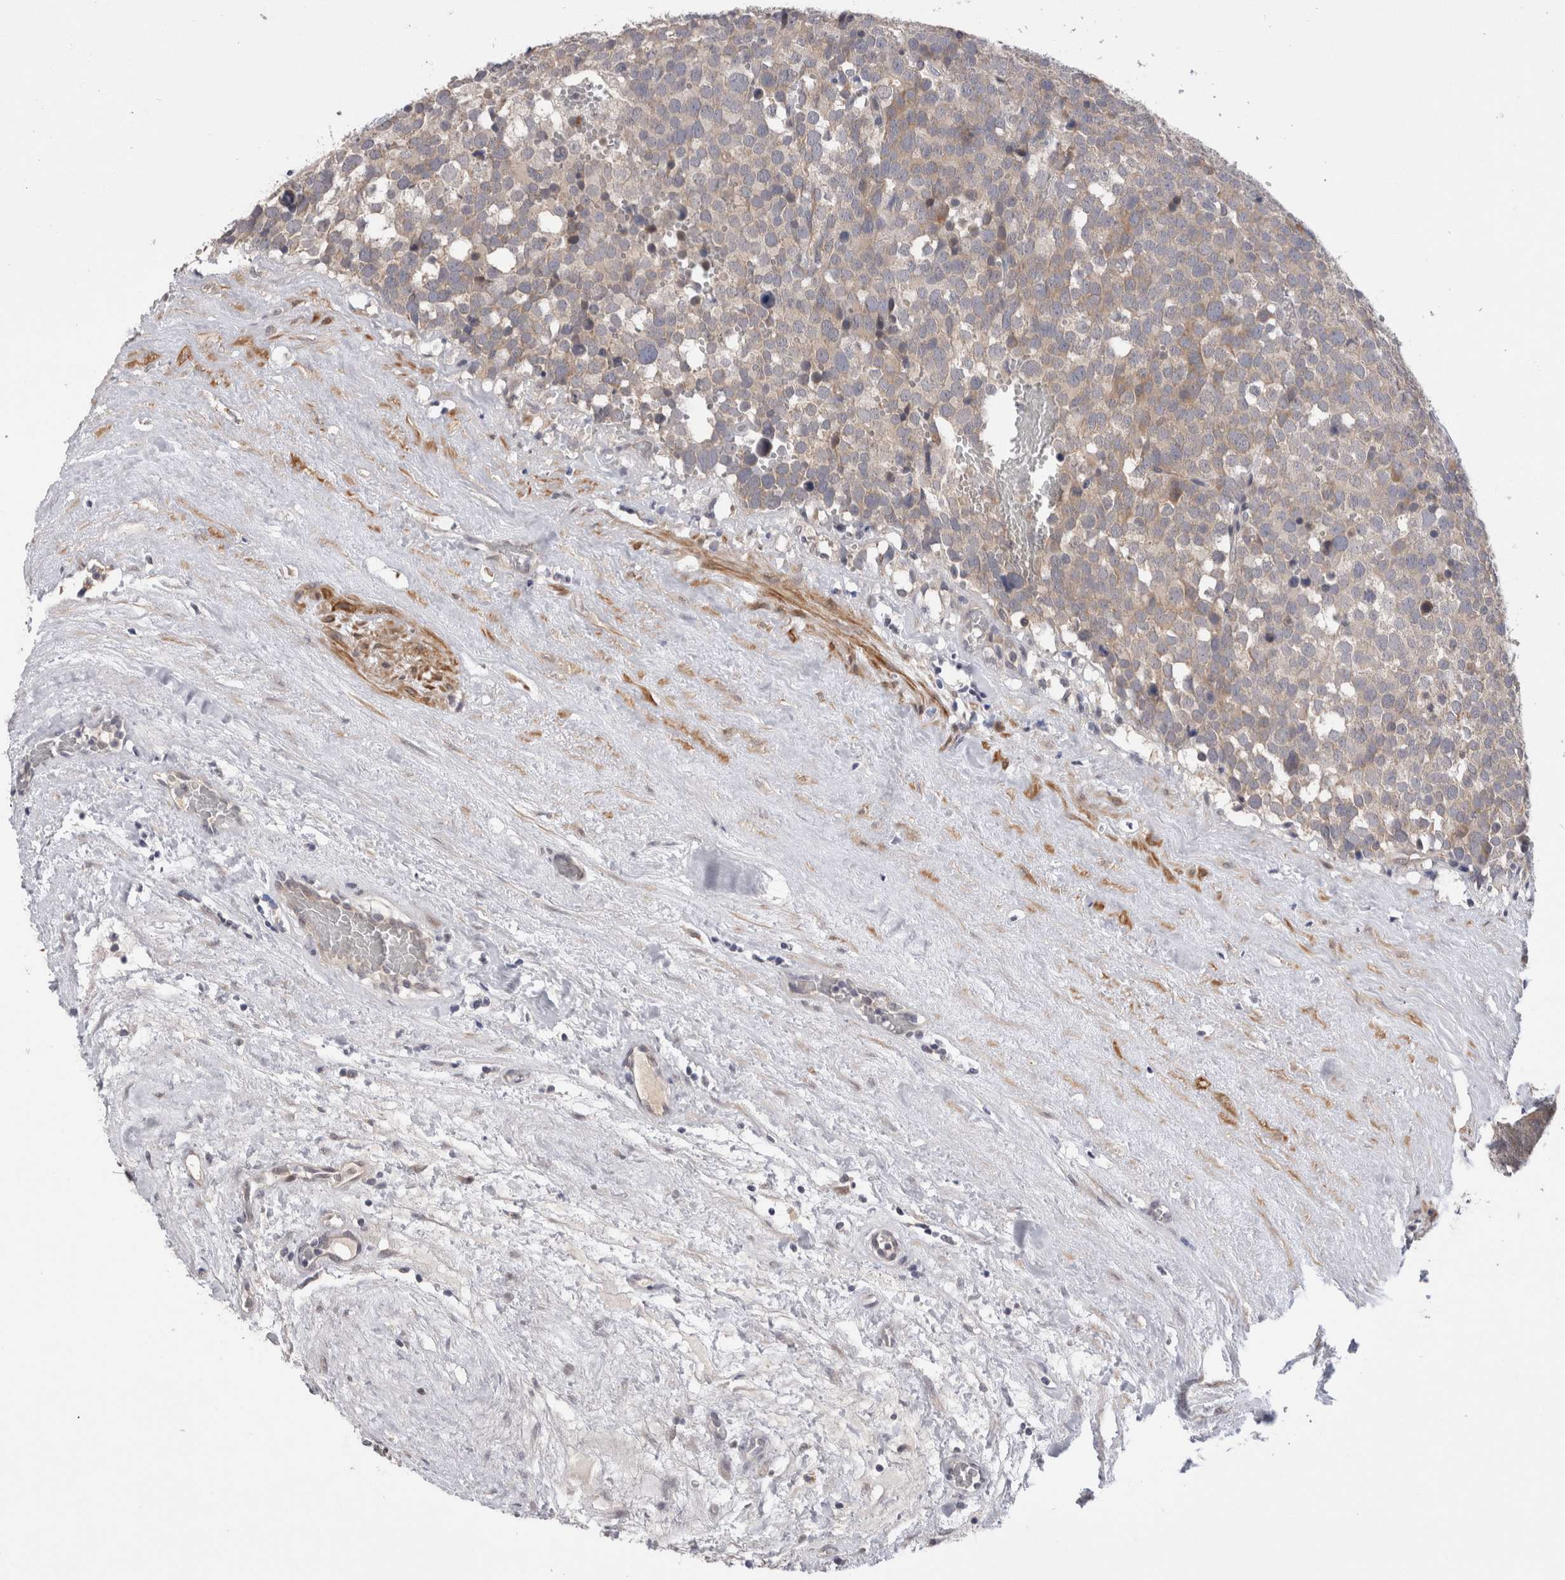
{"staining": {"intensity": "weak", "quantity": "<25%", "location": "cytoplasmic/membranous"}, "tissue": "testis cancer", "cell_type": "Tumor cells", "image_type": "cancer", "snomed": [{"axis": "morphology", "description": "Seminoma, NOS"}, {"axis": "topography", "description": "Testis"}], "caption": "Human seminoma (testis) stained for a protein using immunohistochemistry demonstrates no expression in tumor cells.", "gene": "CRYBG1", "patient": {"sex": "male", "age": 71}}